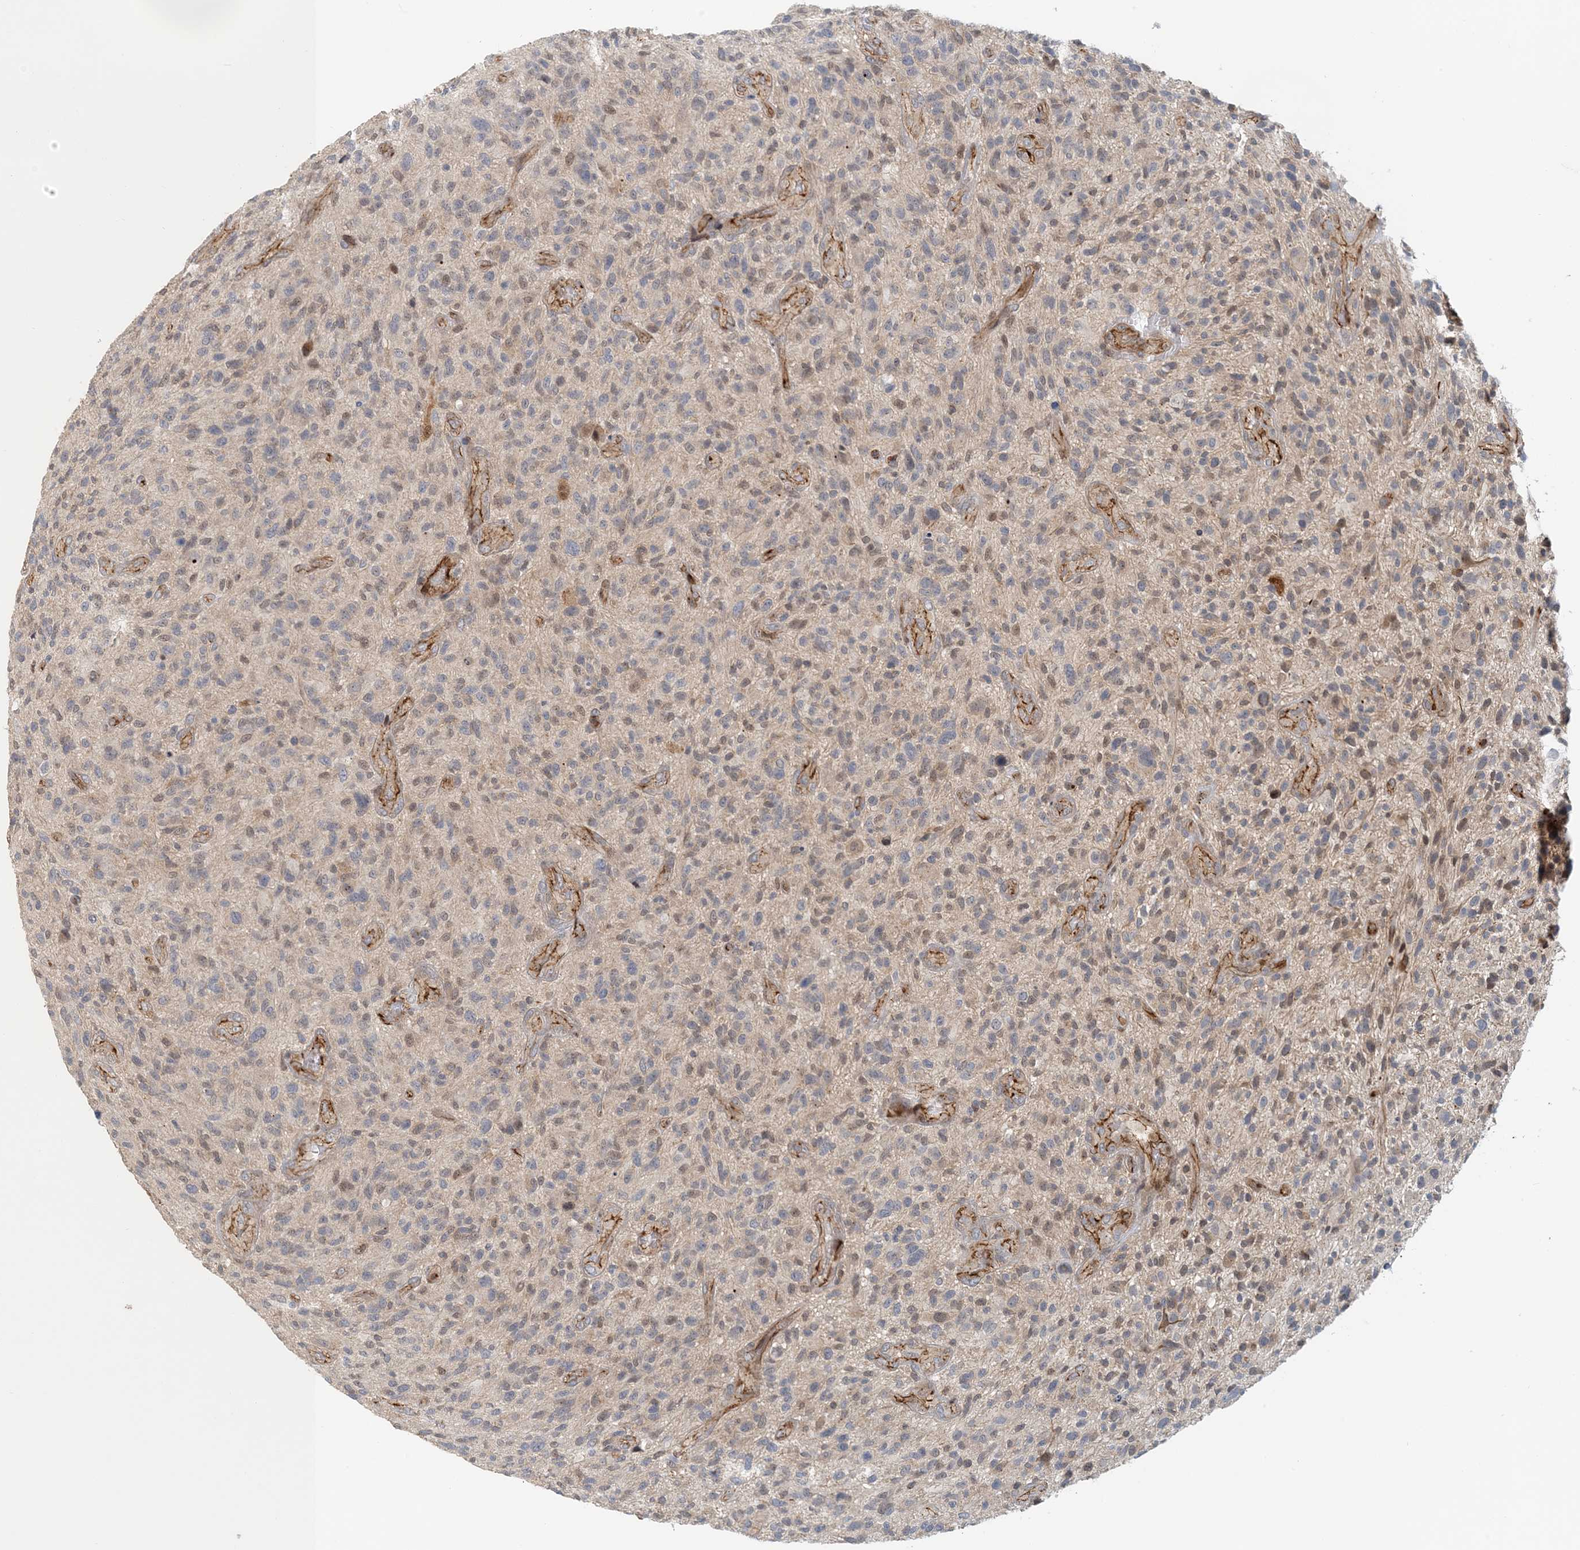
{"staining": {"intensity": "negative", "quantity": "none", "location": "none"}, "tissue": "glioma", "cell_type": "Tumor cells", "image_type": "cancer", "snomed": [{"axis": "morphology", "description": "Glioma, malignant, High grade"}, {"axis": "topography", "description": "Brain"}], "caption": "A high-resolution image shows IHC staining of glioma, which demonstrates no significant expression in tumor cells.", "gene": "MAPKBP1", "patient": {"sex": "male", "age": 47}}